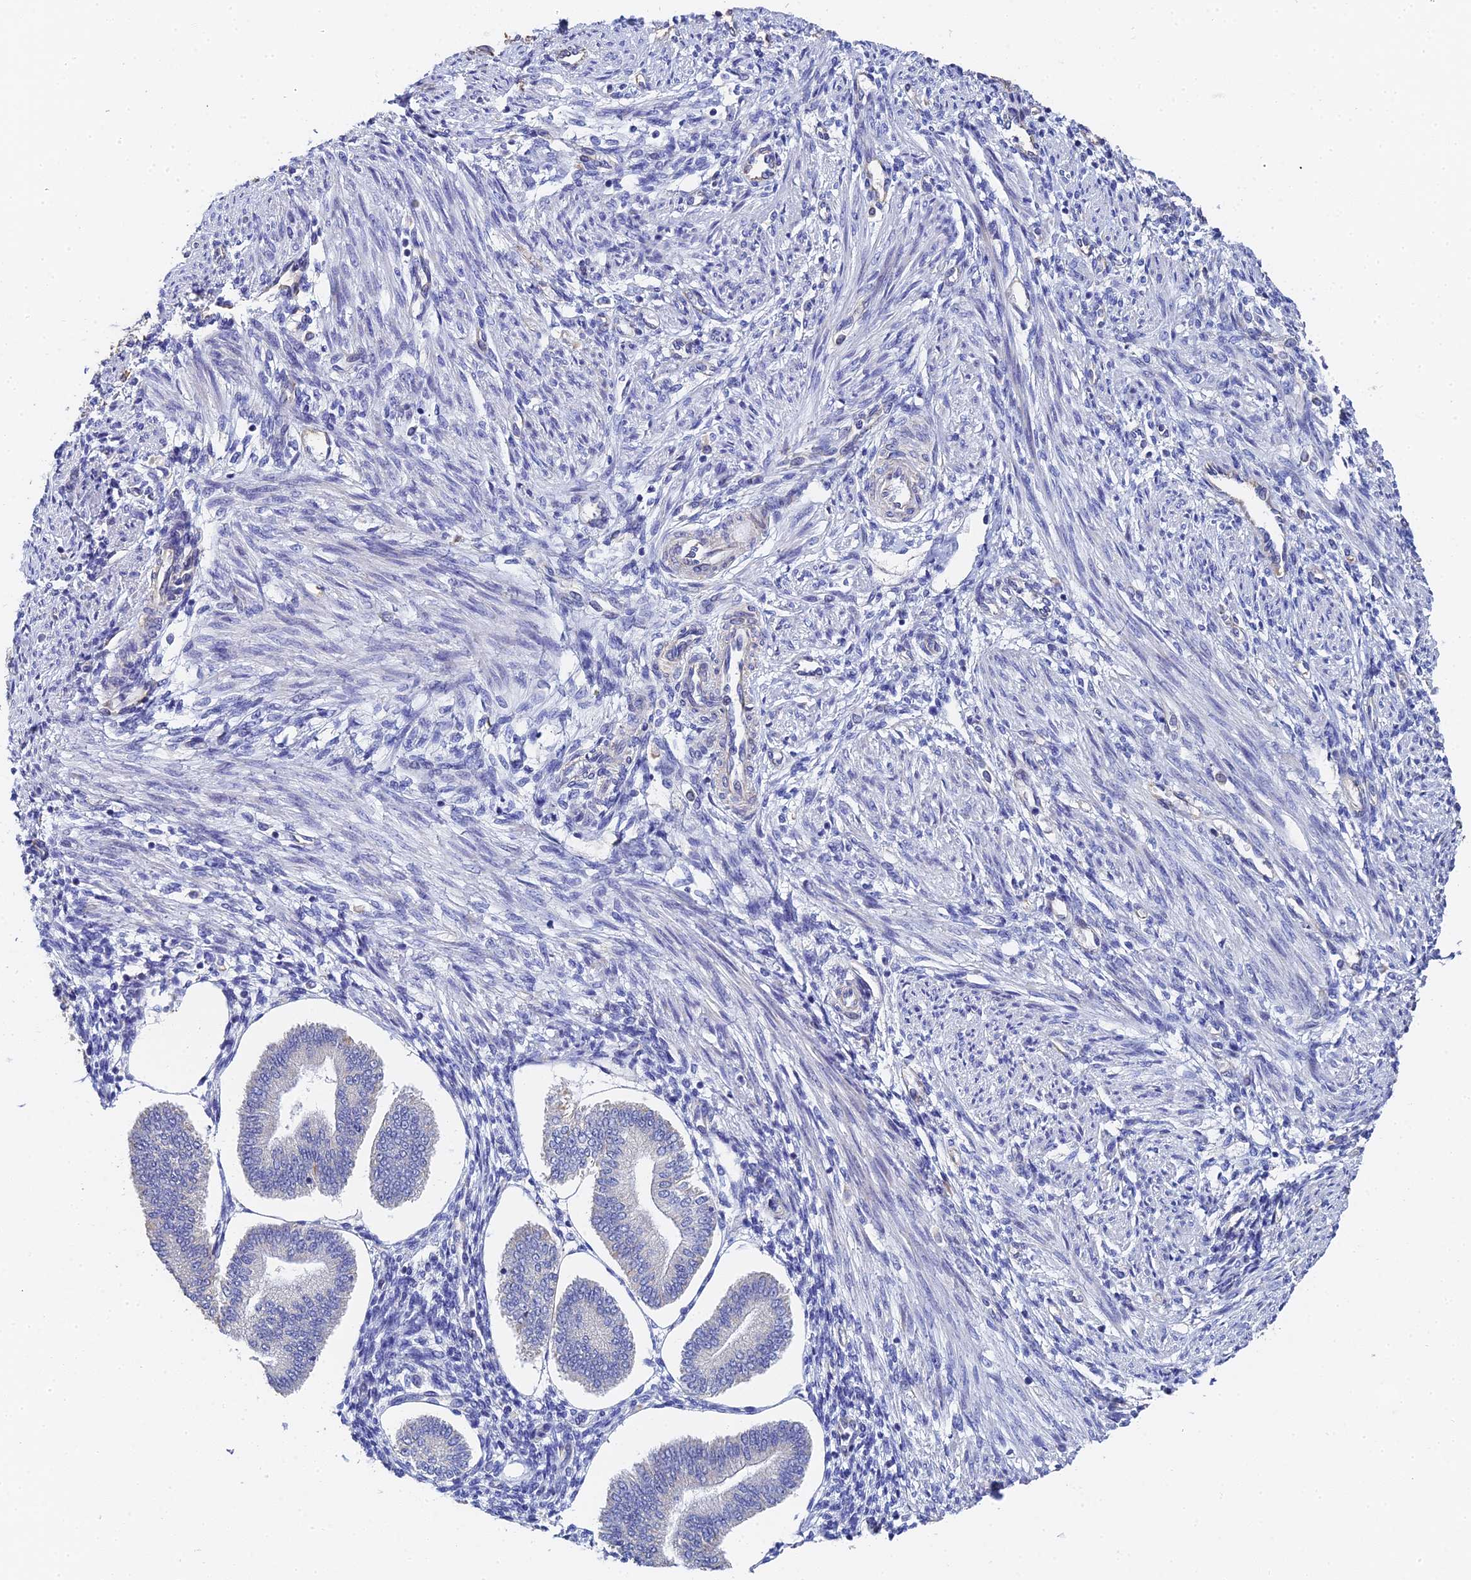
{"staining": {"intensity": "negative", "quantity": "none", "location": "none"}, "tissue": "endometrium", "cell_type": "Cells in endometrial stroma", "image_type": "normal", "snomed": [{"axis": "morphology", "description": "Normal tissue, NOS"}, {"axis": "topography", "description": "Endometrium"}], "caption": "Cells in endometrial stroma are negative for protein expression in normal human endometrium. (DAB (3,3'-diaminobenzidine) immunohistochemistry (IHC) with hematoxylin counter stain).", "gene": "ENSG00000268674", "patient": {"sex": "female", "age": 34}}